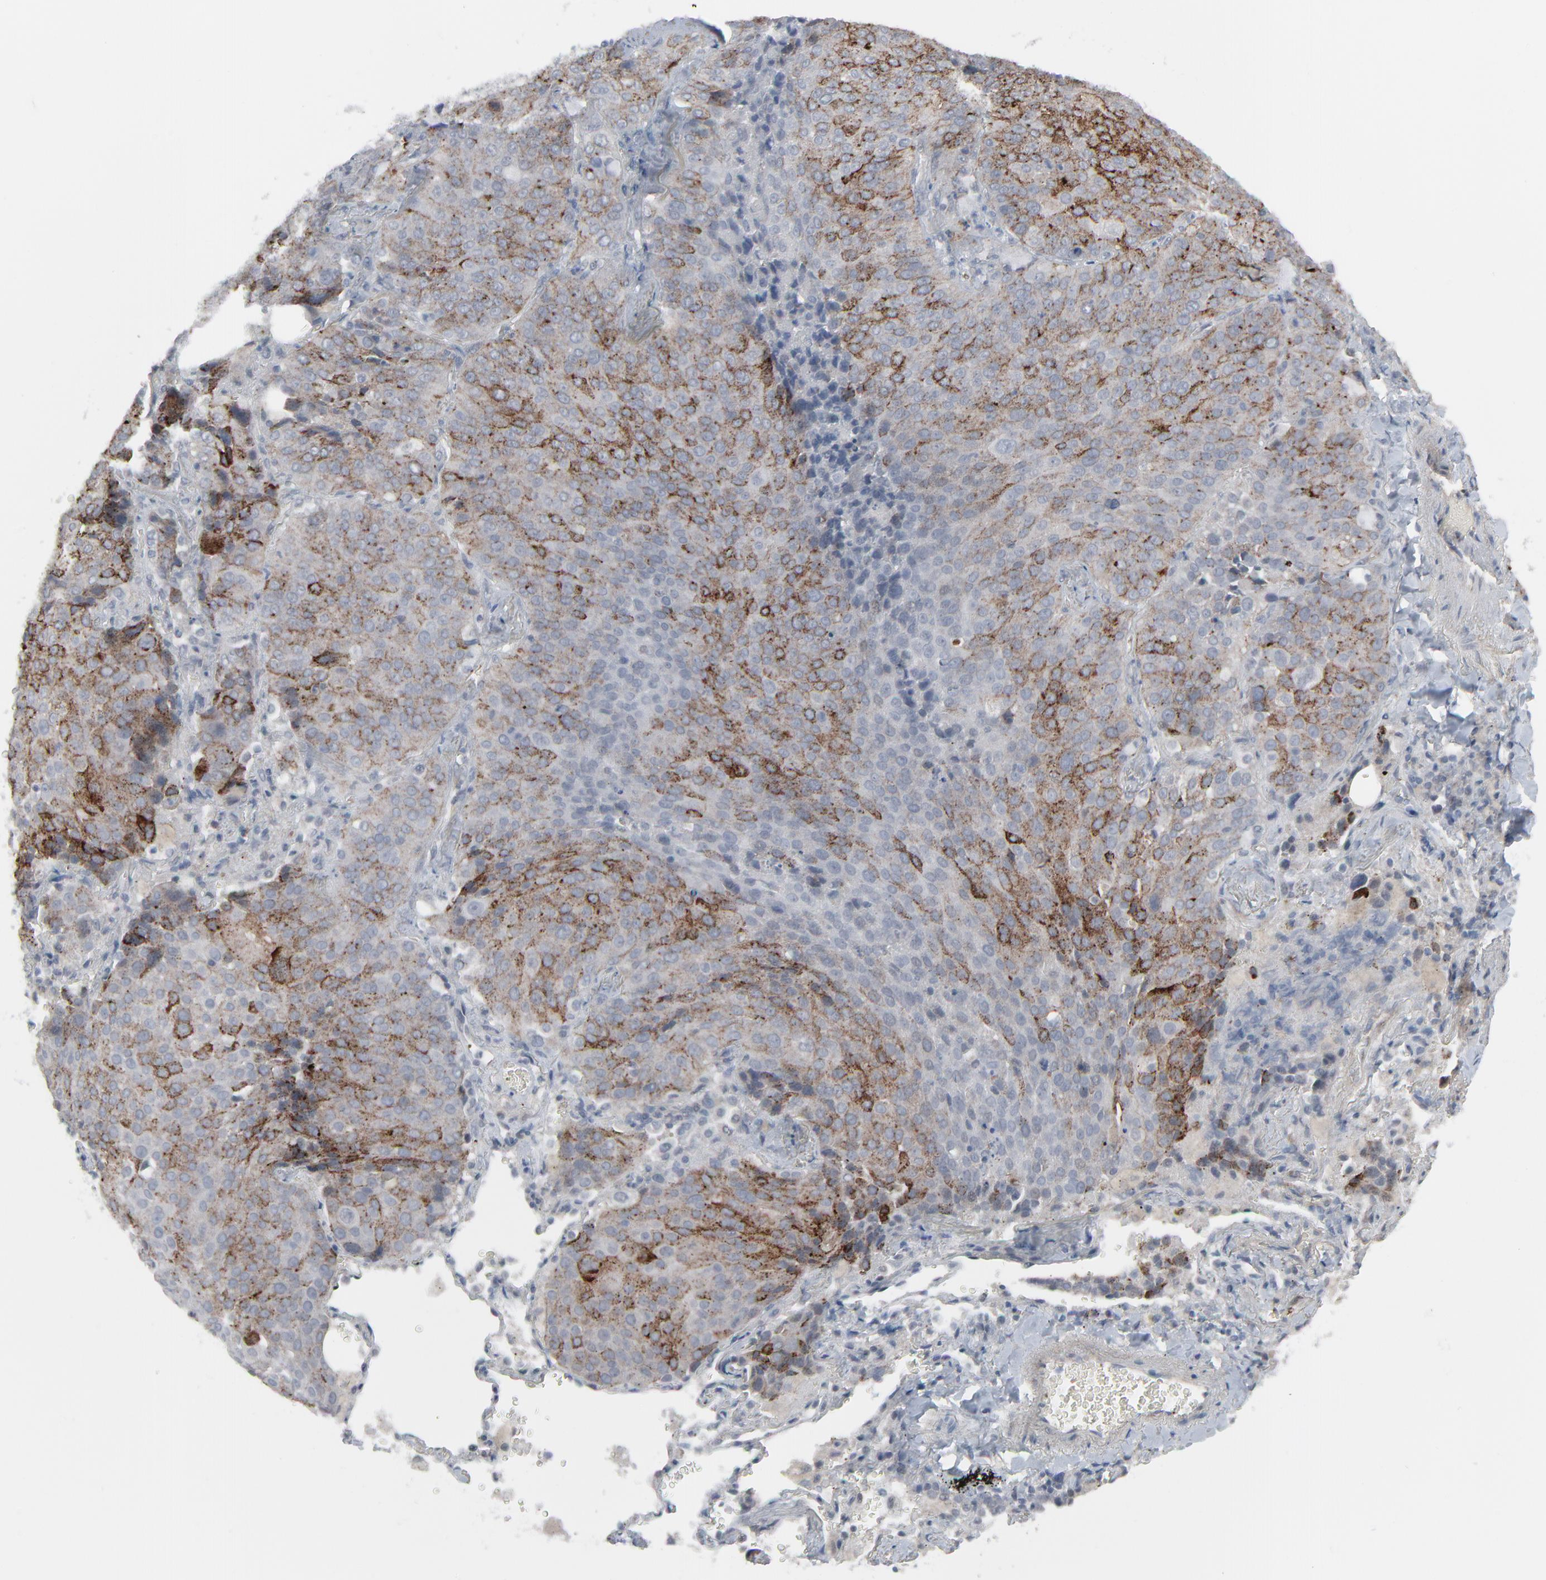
{"staining": {"intensity": "moderate", "quantity": "<25%", "location": "cytoplasmic/membranous"}, "tissue": "lung cancer", "cell_type": "Tumor cells", "image_type": "cancer", "snomed": [{"axis": "morphology", "description": "Squamous cell carcinoma, NOS"}, {"axis": "topography", "description": "Lung"}], "caption": "Immunohistochemistry (IHC) staining of squamous cell carcinoma (lung), which displays low levels of moderate cytoplasmic/membranous expression in about <25% of tumor cells indicating moderate cytoplasmic/membranous protein staining. The staining was performed using DAB (brown) for protein detection and nuclei were counterstained in hematoxylin (blue).", "gene": "NEUROD1", "patient": {"sex": "male", "age": 54}}